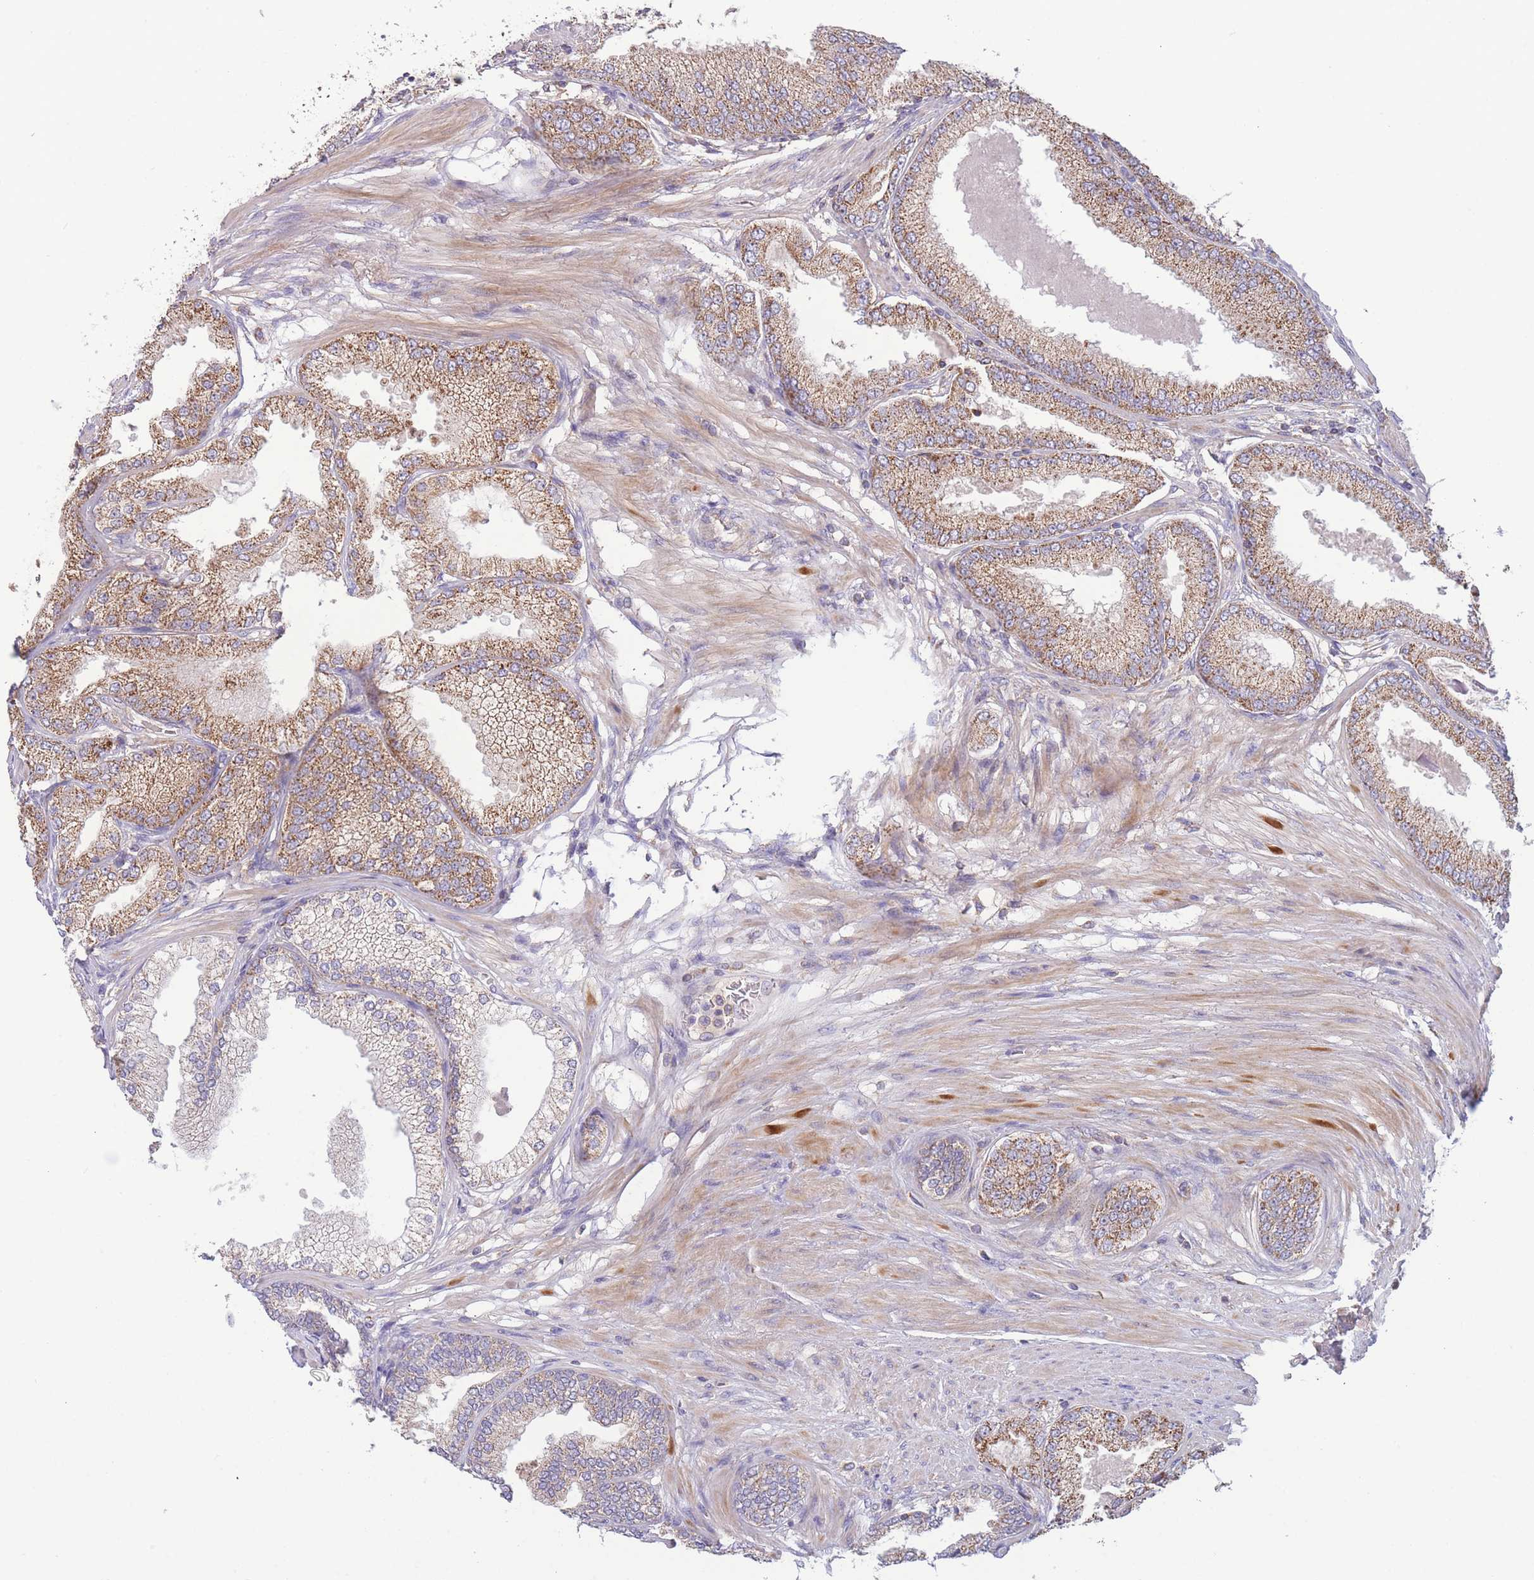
{"staining": {"intensity": "moderate", "quantity": ">75%", "location": "cytoplasmic/membranous"}, "tissue": "prostate cancer", "cell_type": "Tumor cells", "image_type": "cancer", "snomed": [{"axis": "morphology", "description": "Adenocarcinoma, High grade"}, {"axis": "topography", "description": "Prostate"}], "caption": "Immunohistochemical staining of prostate cancer (adenocarcinoma (high-grade)) exhibits medium levels of moderate cytoplasmic/membranous protein staining in approximately >75% of tumor cells.", "gene": "SLC25A42", "patient": {"sex": "male", "age": 71}}